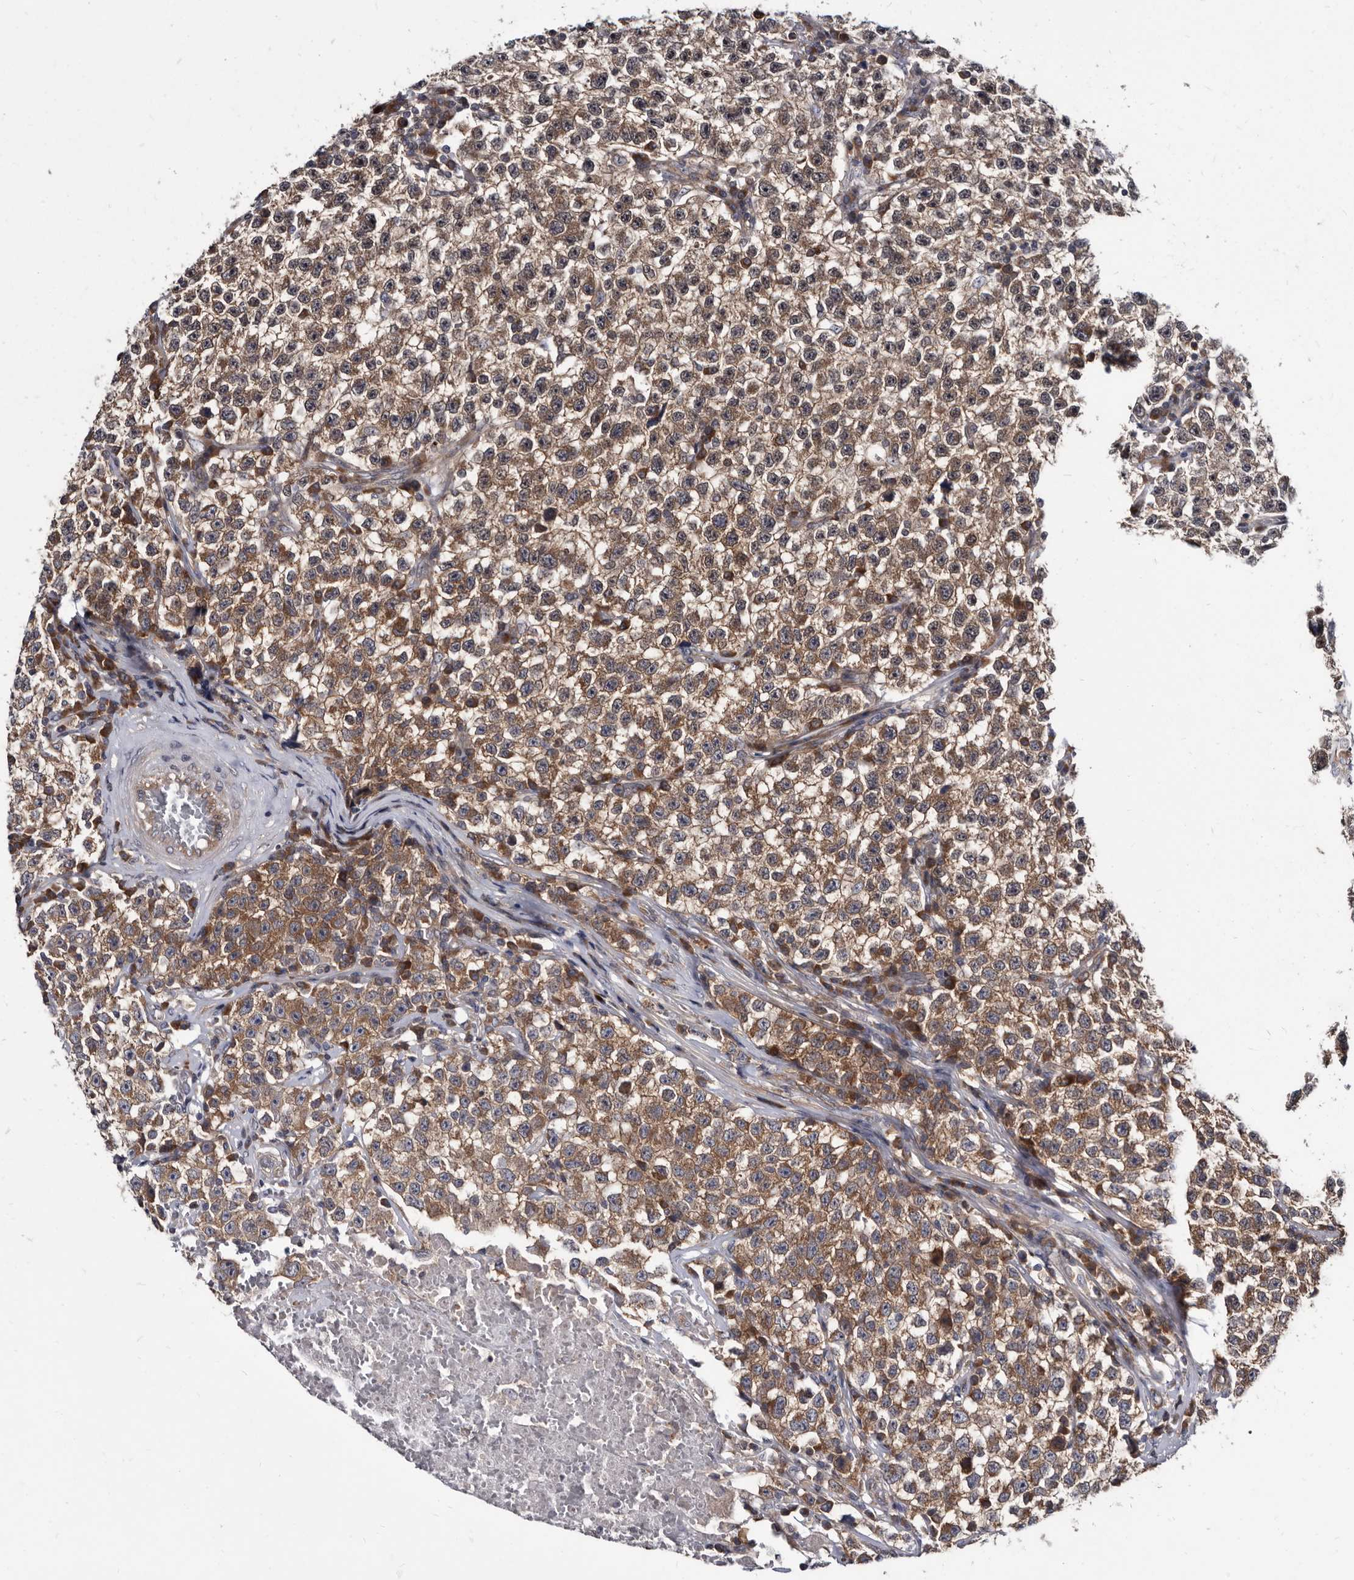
{"staining": {"intensity": "moderate", "quantity": ">75%", "location": "cytoplasmic/membranous"}, "tissue": "testis cancer", "cell_type": "Tumor cells", "image_type": "cancer", "snomed": [{"axis": "morphology", "description": "Seminoma, NOS"}, {"axis": "topography", "description": "Testis"}], "caption": "An IHC image of neoplastic tissue is shown. Protein staining in brown labels moderate cytoplasmic/membranous positivity in testis cancer (seminoma) within tumor cells. (DAB IHC, brown staining for protein, blue staining for nuclei).", "gene": "ABCF2", "patient": {"sex": "male", "age": 22}}